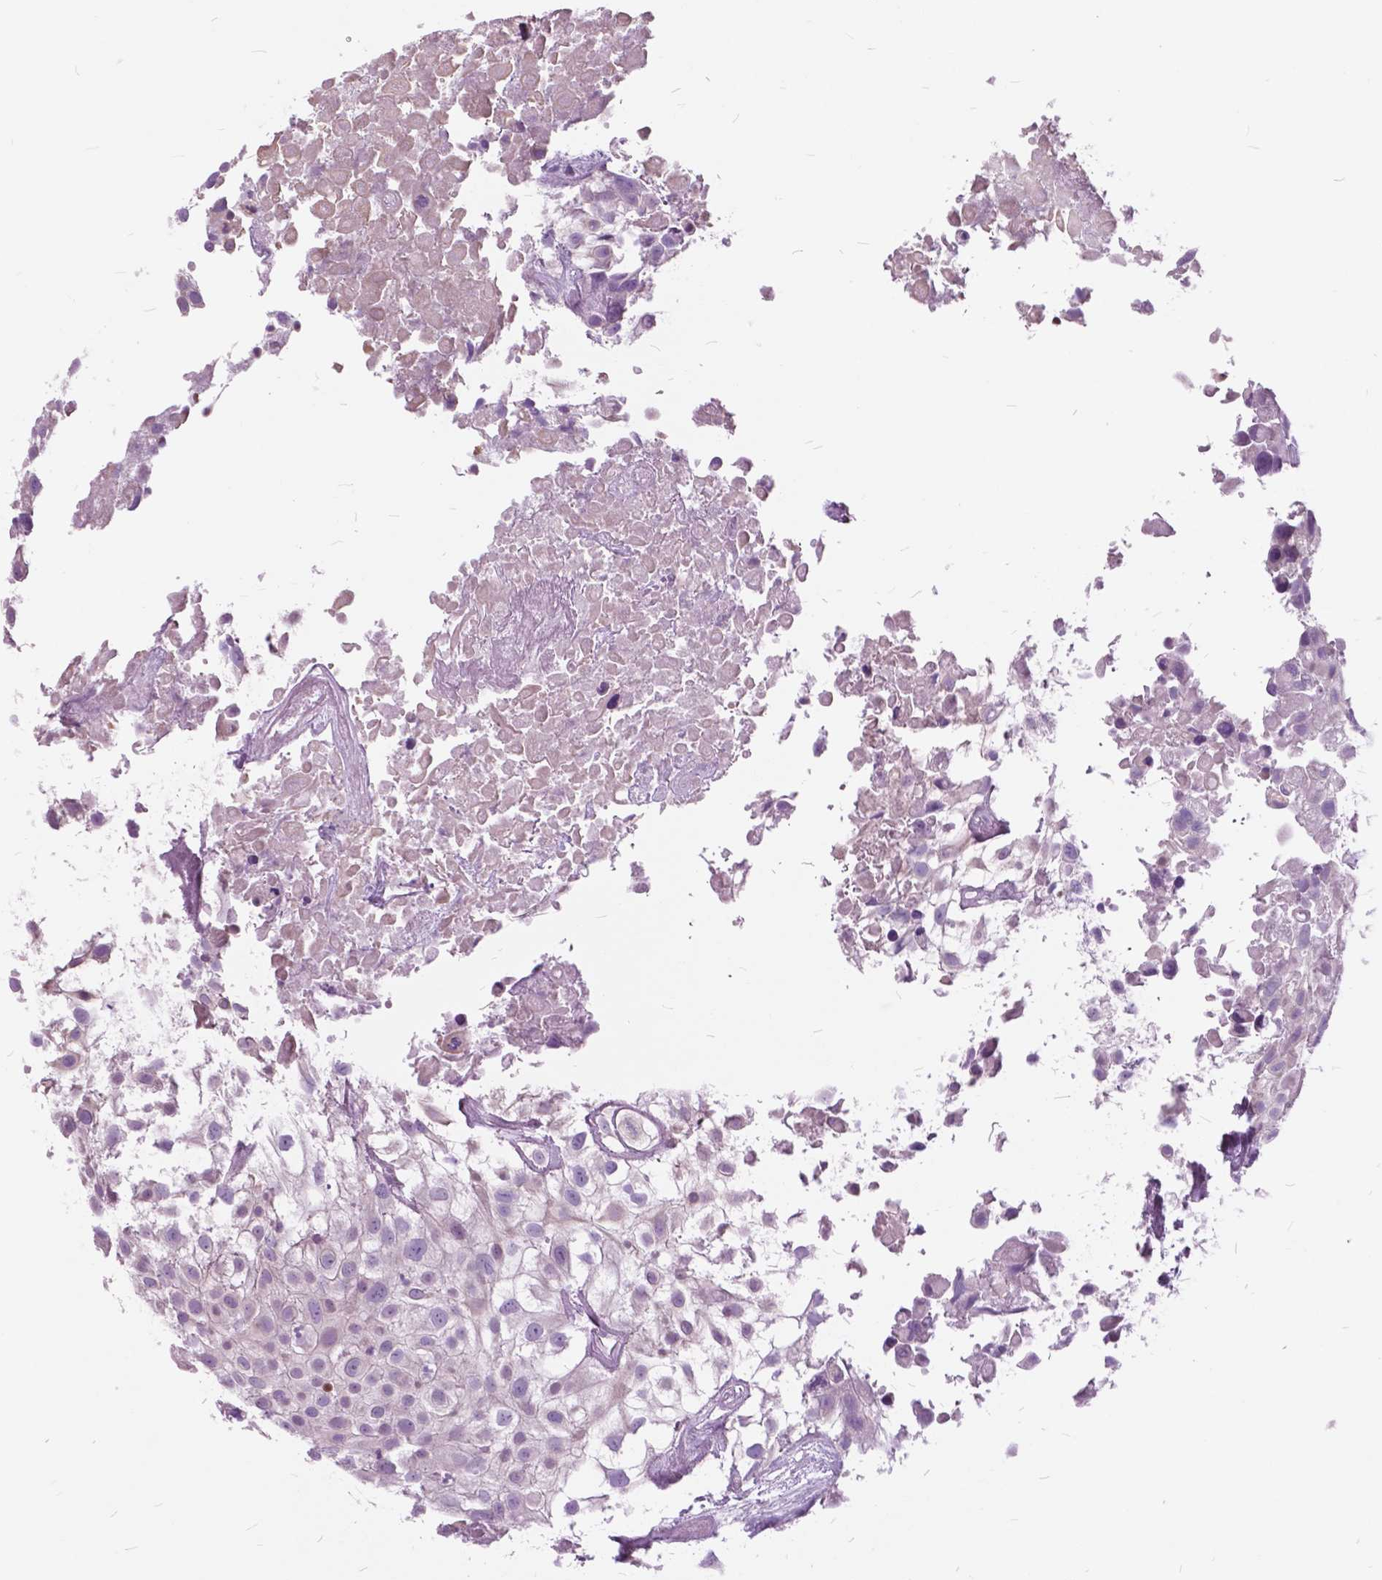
{"staining": {"intensity": "negative", "quantity": "none", "location": "none"}, "tissue": "urothelial cancer", "cell_type": "Tumor cells", "image_type": "cancer", "snomed": [{"axis": "morphology", "description": "Urothelial carcinoma, High grade"}, {"axis": "topography", "description": "Urinary bladder"}], "caption": "This histopathology image is of high-grade urothelial carcinoma stained with immunohistochemistry to label a protein in brown with the nuclei are counter-stained blue. There is no expression in tumor cells.", "gene": "SP140", "patient": {"sex": "male", "age": 56}}